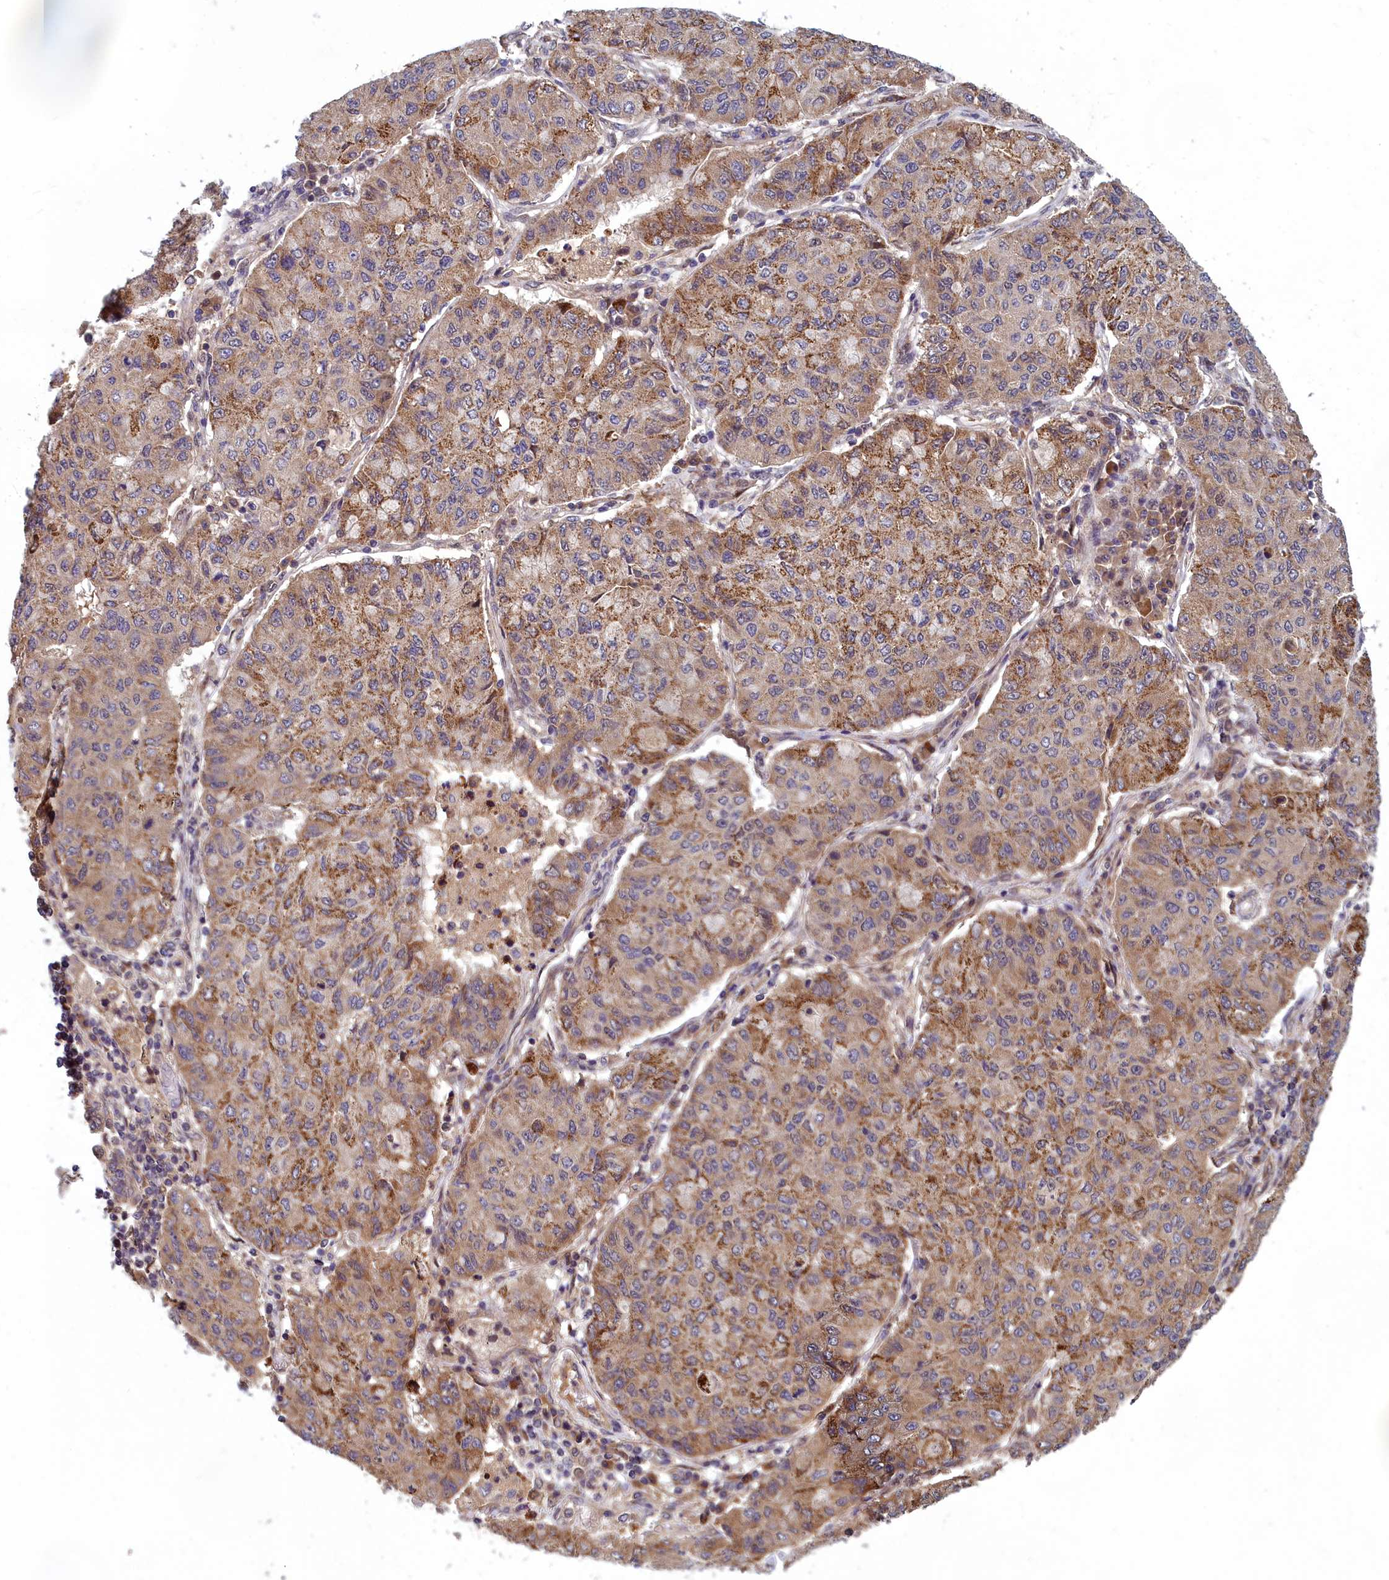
{"staining": {"intensity": "moderate", "quantity": ">75%", "location": "cytoplasmic/membranous"}, "tissue": "lung cancer", "cell_type": "Tumor cells", "image_type": "cancer", "snomed": [{"axis": "morphology", "description": "Squamous cell carcinoma, NOS"}, {"axis": "topography", "description": "Lung"}], "caption": "Squamous cell carcinoma (lung) was stained to show a protein in brown. There is medium levels of moderate cytoplasmic/membranous positivity in about >75% of tumor cells.", "gene": "CCDC15", "patient": {"sex": "male", "age": 74}}